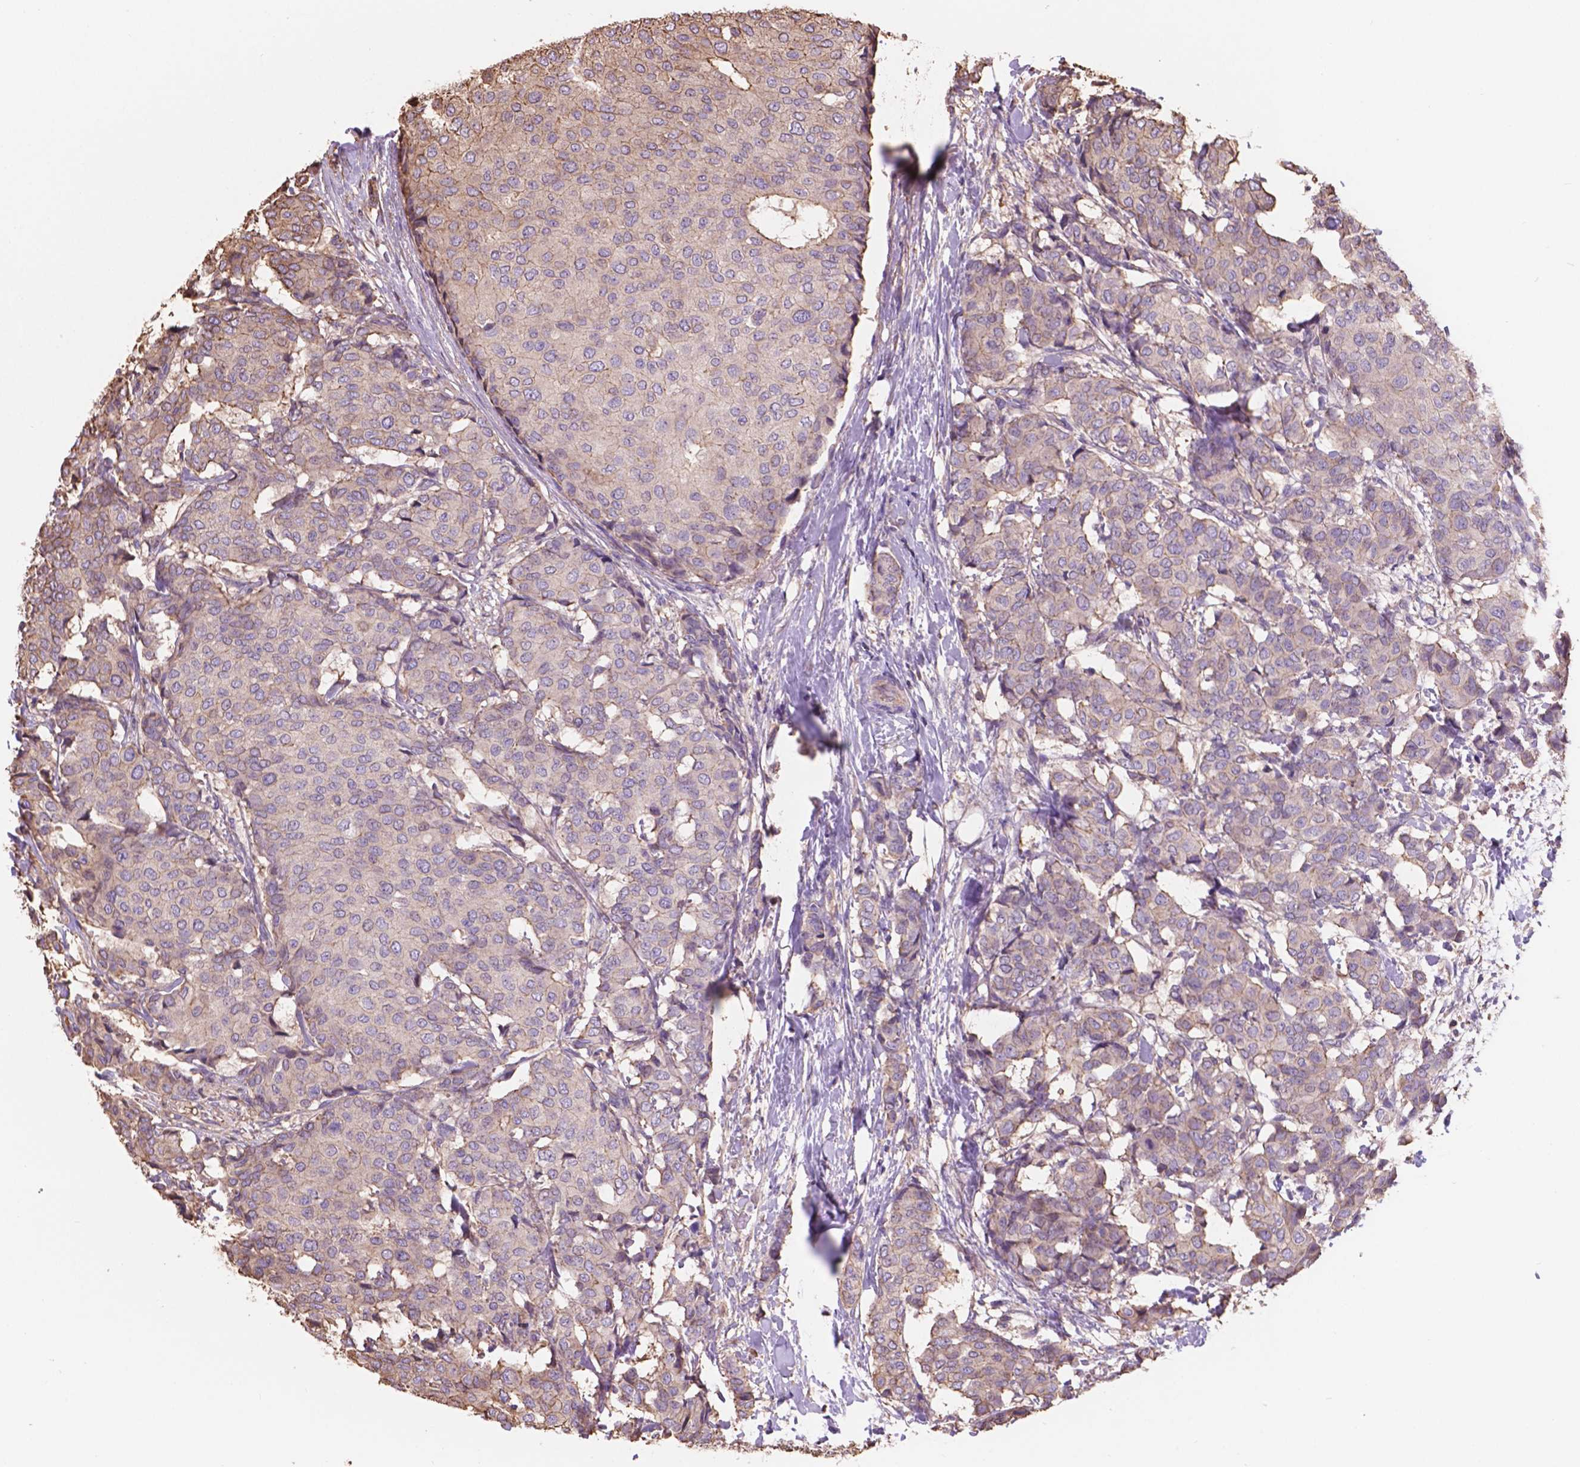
{"staining": {"intensity": "weak", "quantity": "<25%", "location": "cytoplasmic/membranous"}, "tissue": "breast cancer", "cell_type": "Tumor cells", "image_type": "cancer", "snomed": [{"axis": "morphology", "description": "Duct carcinoma"}, {"axis": "topography", "description": "Breast"}], "caption": "Protein analysis of breast intraductal carcinoma demonstrates no significant staining in tumor cells. The staining is performed using DAB (3,3'-diaminobenzidine) brown chromogen with nuclei counter-stained in using hematoxylin.", "gene": "NIPA2", "patient": {"sex": "female", "age": 75}}